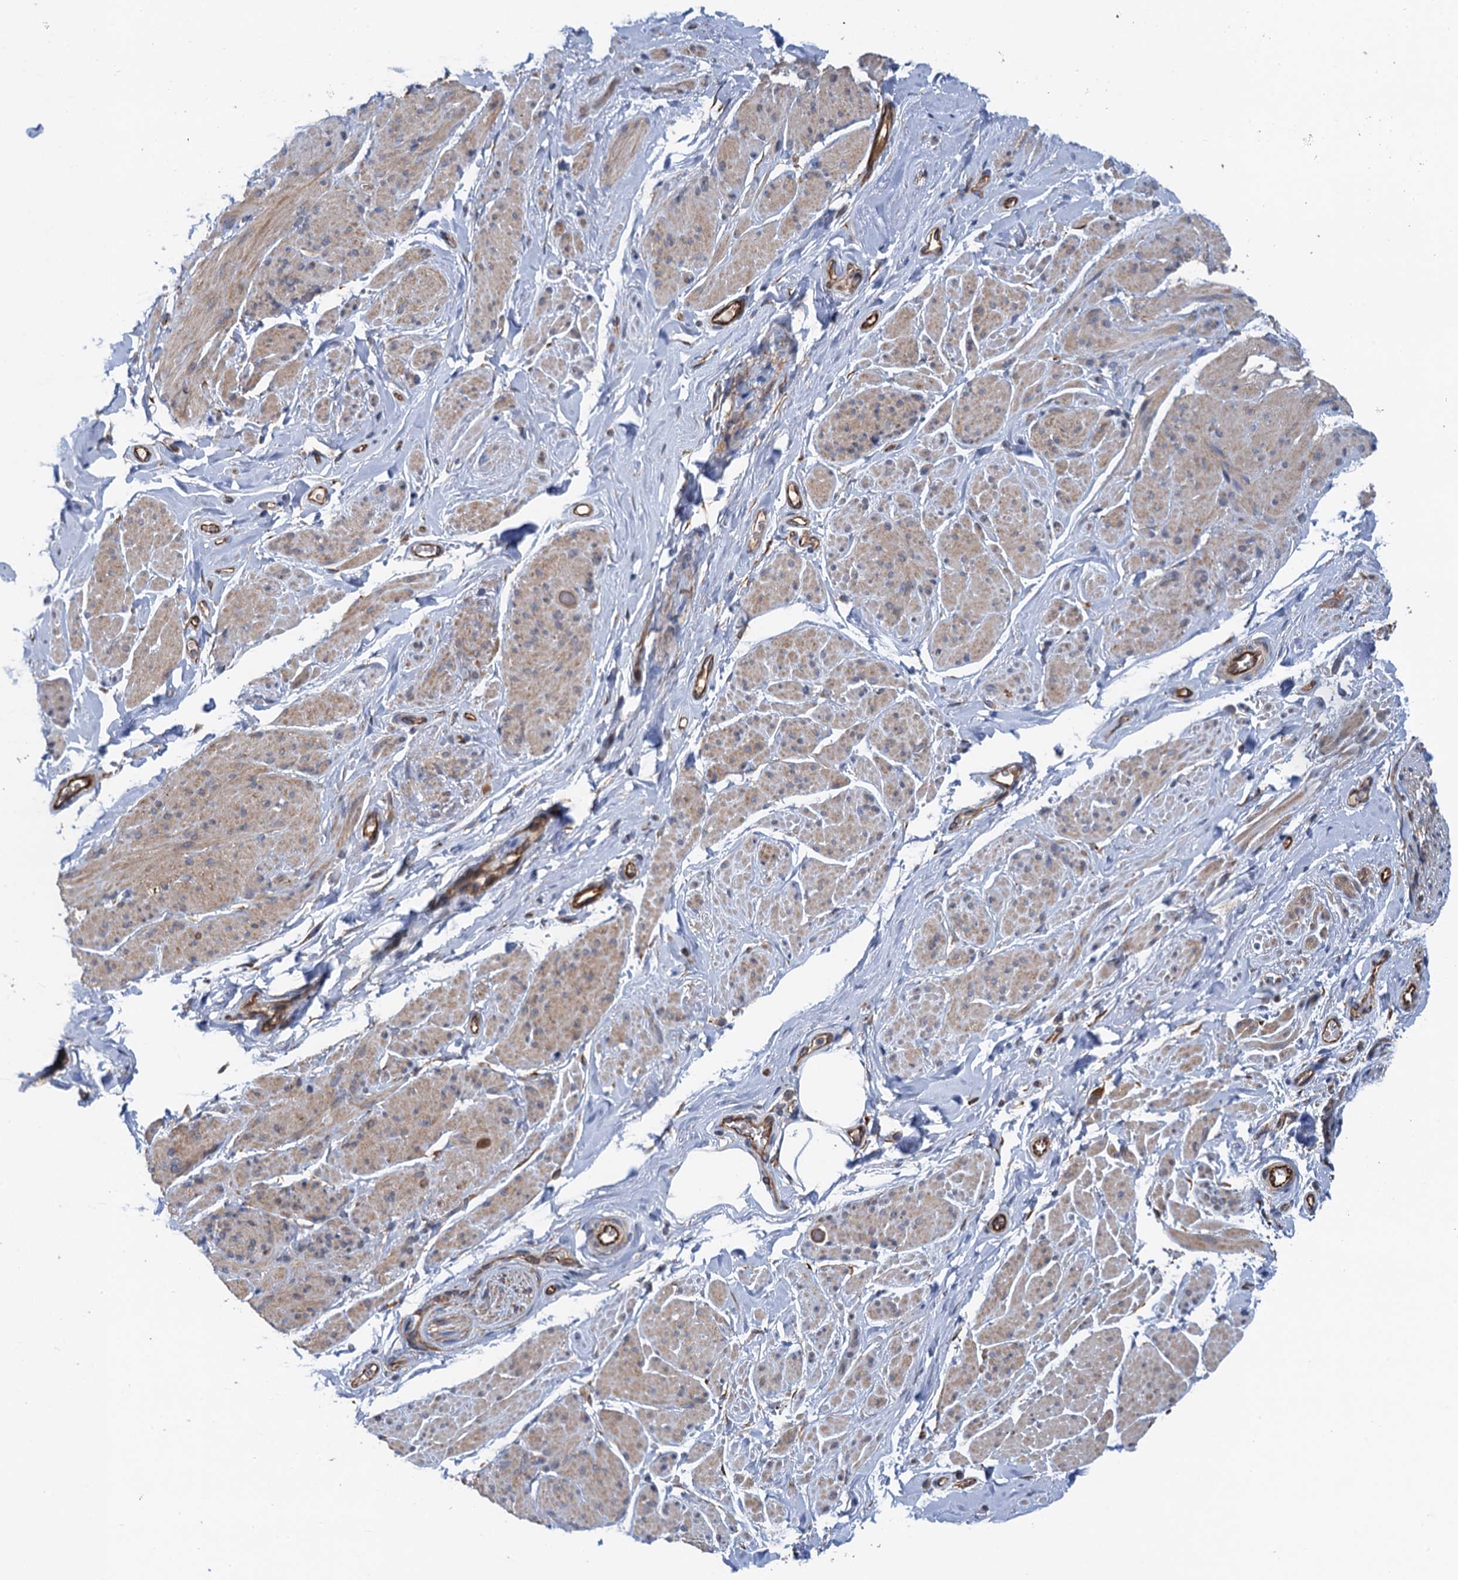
{"staining": {"intensity": "weak", "quantity": "25%-75%", "location": "cytoplasmic/membranous"}, "tissue": "smooth muscle", "cell_type": "Smooth muscle cells", "image_type": "normal", "snomed": [{"axis": "morphology", "description": "Normal tissue, NOS"}, {"axis": "topography", "description": "Smooth muscle"}, {"axis": "topography", "description": "Peripheral nerve tissue"}], "caption": "Protein expression analysis of unremarkable human smooth muscle reveals weak cytoplasmic/membranous positivity in about 25%-75% of smooth muscle cells.", "gene": "PJA2", "patient": {"sex": "male", "age": 69}}